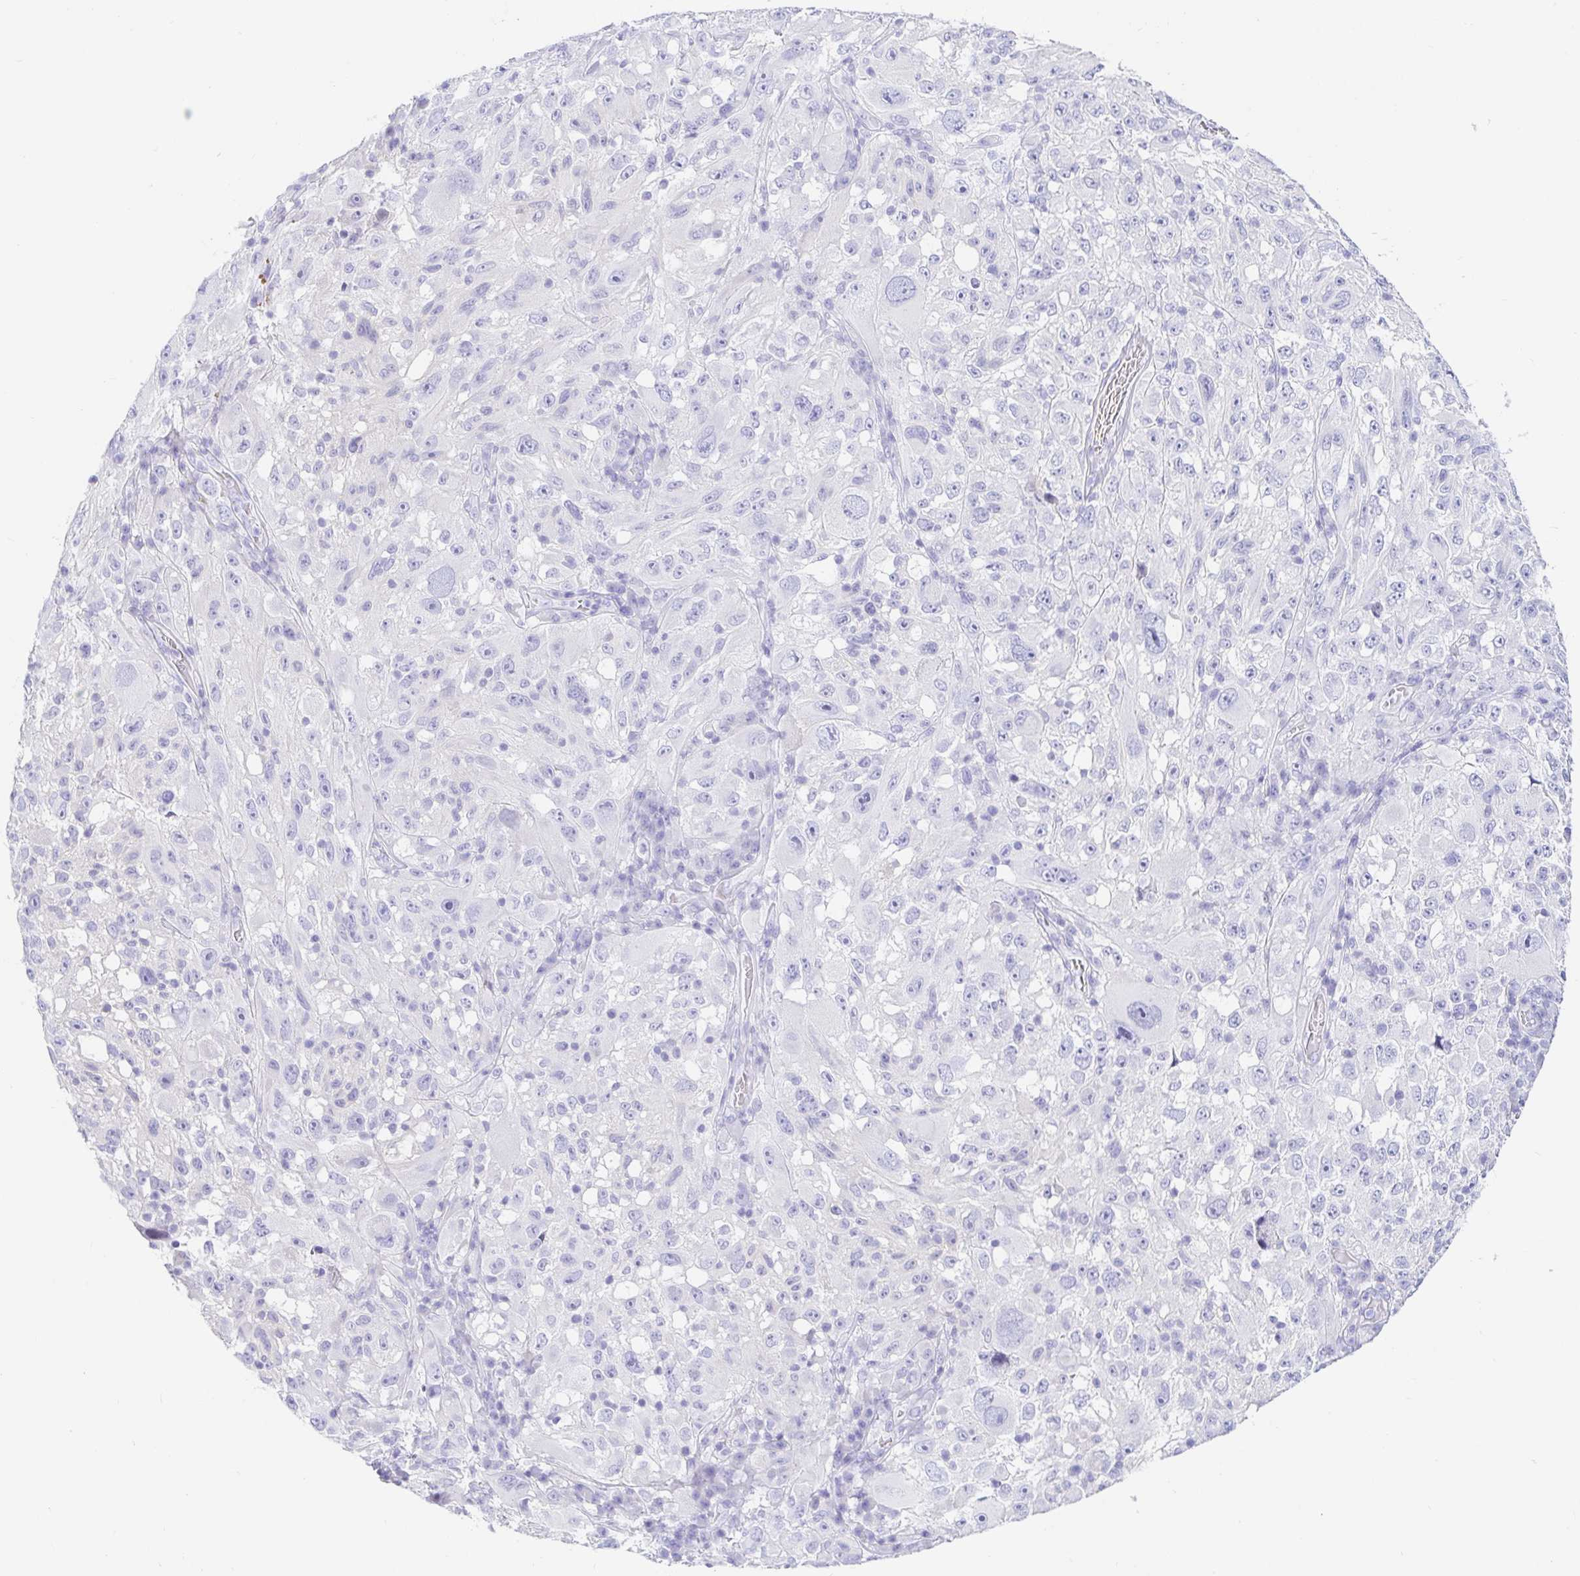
{"staining": {"intensity": "negative", "quantity": "none", "location": "none"}, "tissue": "melanoma", "cell_type": "Tumor cells", "image_type": "cancer", "snomed": [{"axis": "morphology", "description": "Malignant melanoma, NOS"}, {"axis": "topography", "description": "Skin"}], "caption": "Immunohistochemistry histopathology image of neoplastic tissue: malignant melanoma stained with DAB (3,3'-diaminobenzidine) exhibits no significant protein staining in tumor cells.", "gene": "PPP1R1B", "patient": {"sex": "female", "age": 71}}